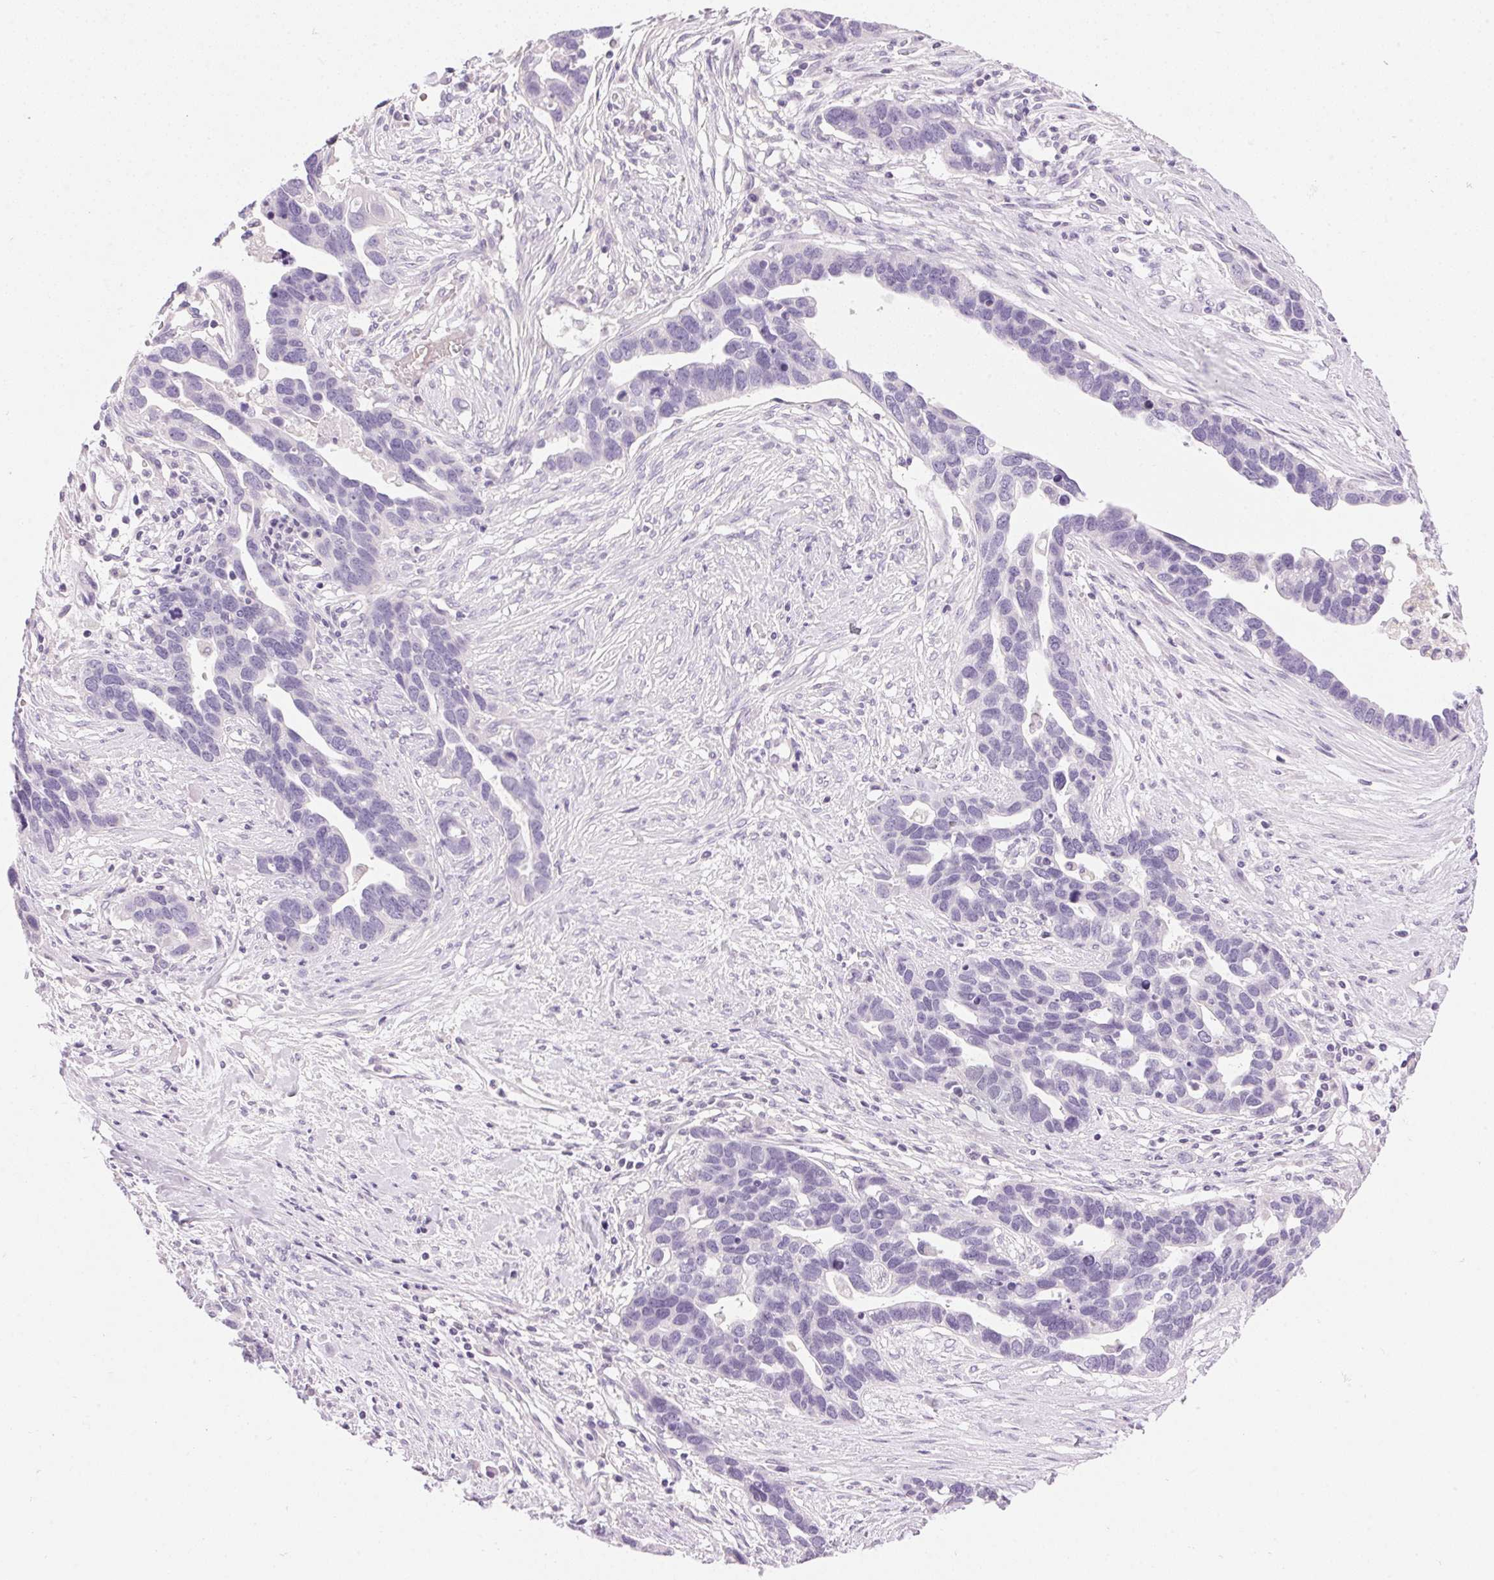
{"staining": {"intensity": "negative", "quantity": "none", "location": "none"}, "tissue": "ovarian cancer", "cell_type": "Tumor cells", "image_type": "cancer", "snomed": [{"axis": "morphology", "description": "Cystadenocarcinoma, serous, NOS"}, {"axis": "topography", "description": "Ovary"}], "caption": "IHC photomicrograph of neoplastic tissue: ovarian cancer (serous cystadenocarcinoma) stained with DAB demonstrates no significant protein expression in tumor cells.", "gene": "HSD17B2", "patient": {"sex": "female", "age": 54}}